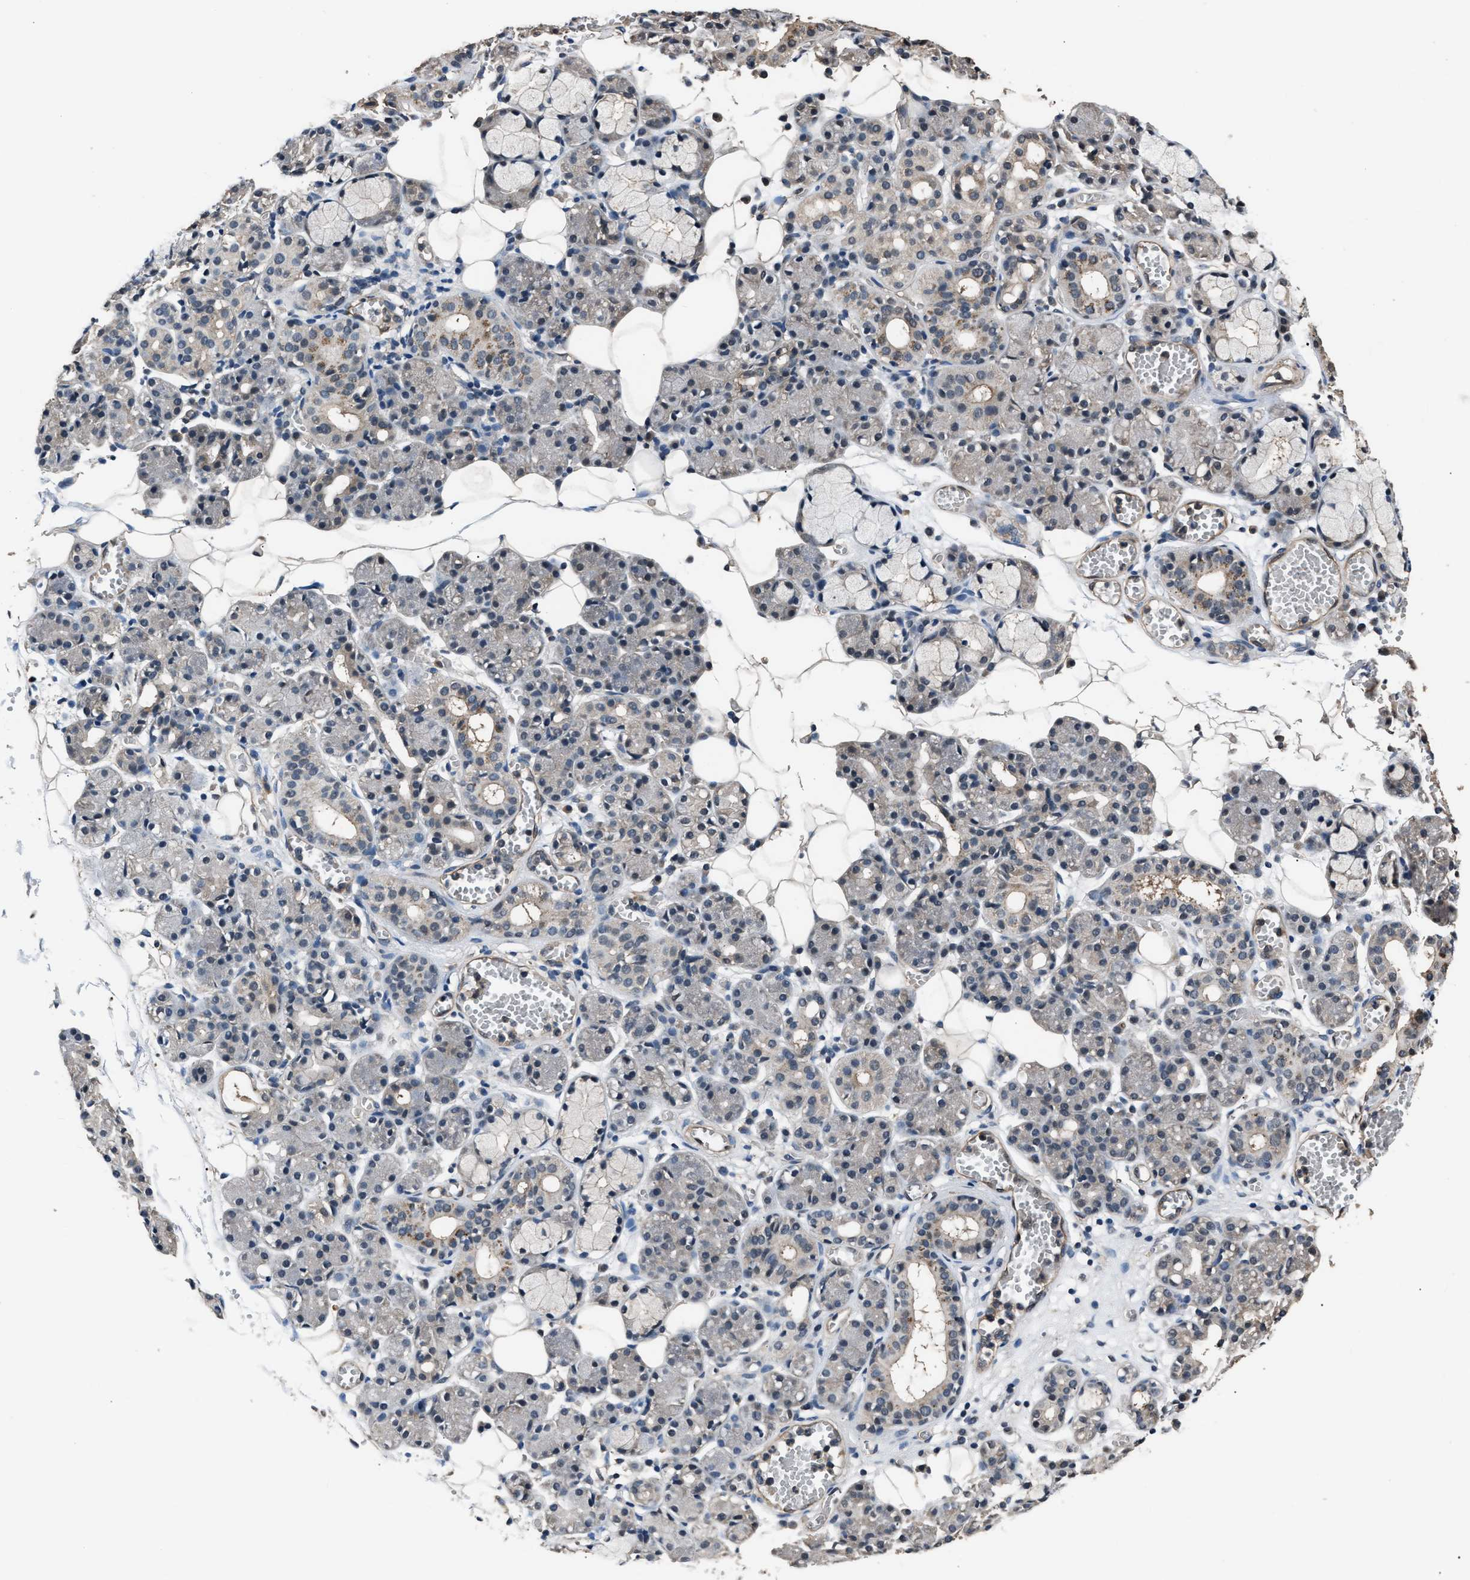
{"staining": {"intensity": "weak", "quantity": "25%-75%", "location": "cytoplasmic/membranous,nuclear"}, "tissue": "salivary gland", "cell_type": "Glandular cells", "image_type": "normal", "snomed": [{"axis": "morphology", "description": "Normal tissue, NOS"}, {"axis": "topography", "description": "Salivary gland"}], "caption": "Immunohistochemistry (DAB) staining of benign human salivary gland reveals weak cytoplasmic/membranous,nuclear protein staining in approximately 25%-75% of glandular cells.", "gene": "DFFA", "patient": {"sex": "male", "age": 63}}